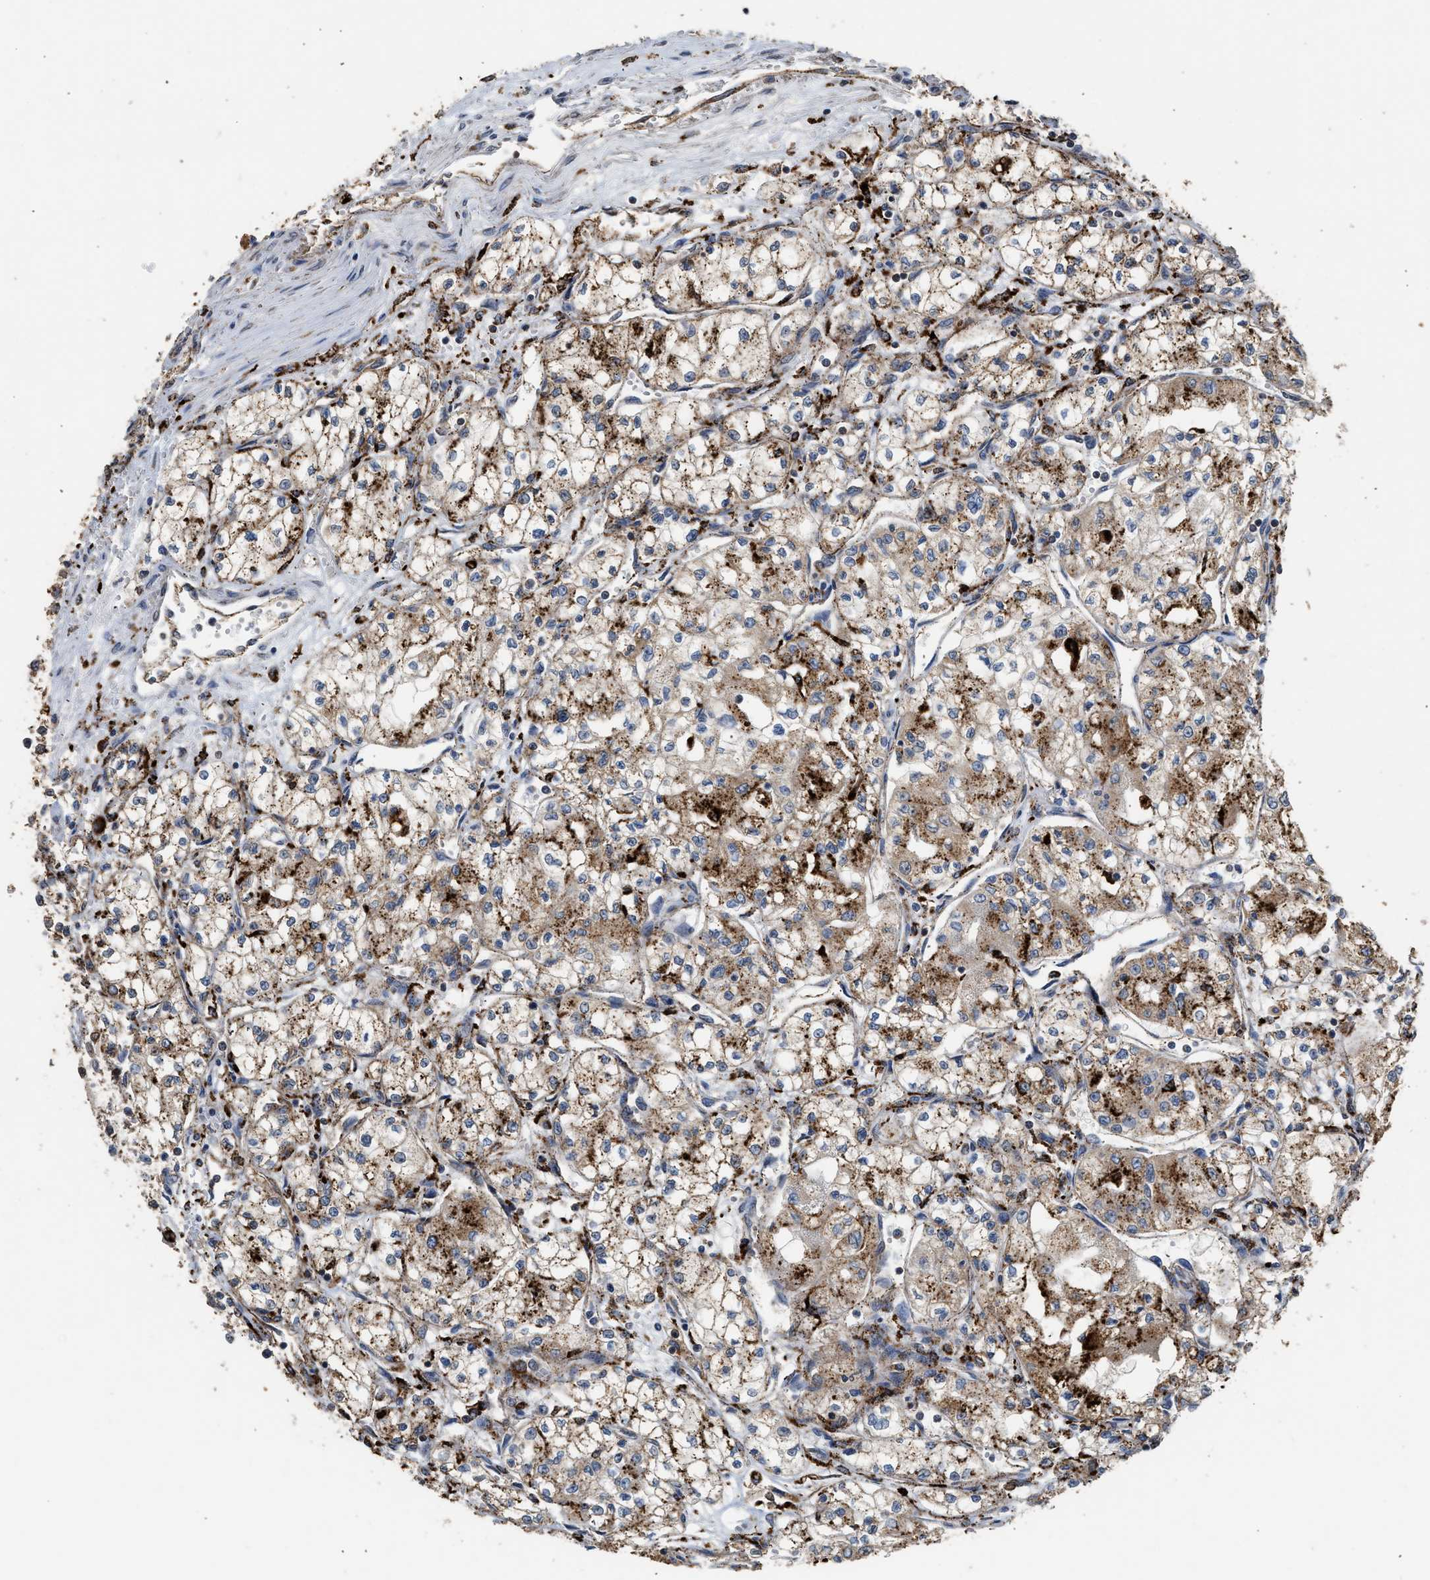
{"staining": {"intensity": "moderate", "quantity": "<25%", "location": "cytoplasmic/membranous"}, "tissue": "renal cancer", "cell_type": "Tumor cells", "image_type": "cancer", "snomed": [{"axis": "morphology", "description": "Normal tissue, NOS"}, {"axis": "morphology", "description": "Adenocarcinoma, NOS"}, {"axis": "topography", "description": "Kidney"}], "caption": "Protein analysis of renal adenocarcinoma tissue displays moderate cytoplasmic/membranous staining in approximately <25% of tumor cells.", "gene": "CTSV", "patient": {"sex": "male", "age": 59}}